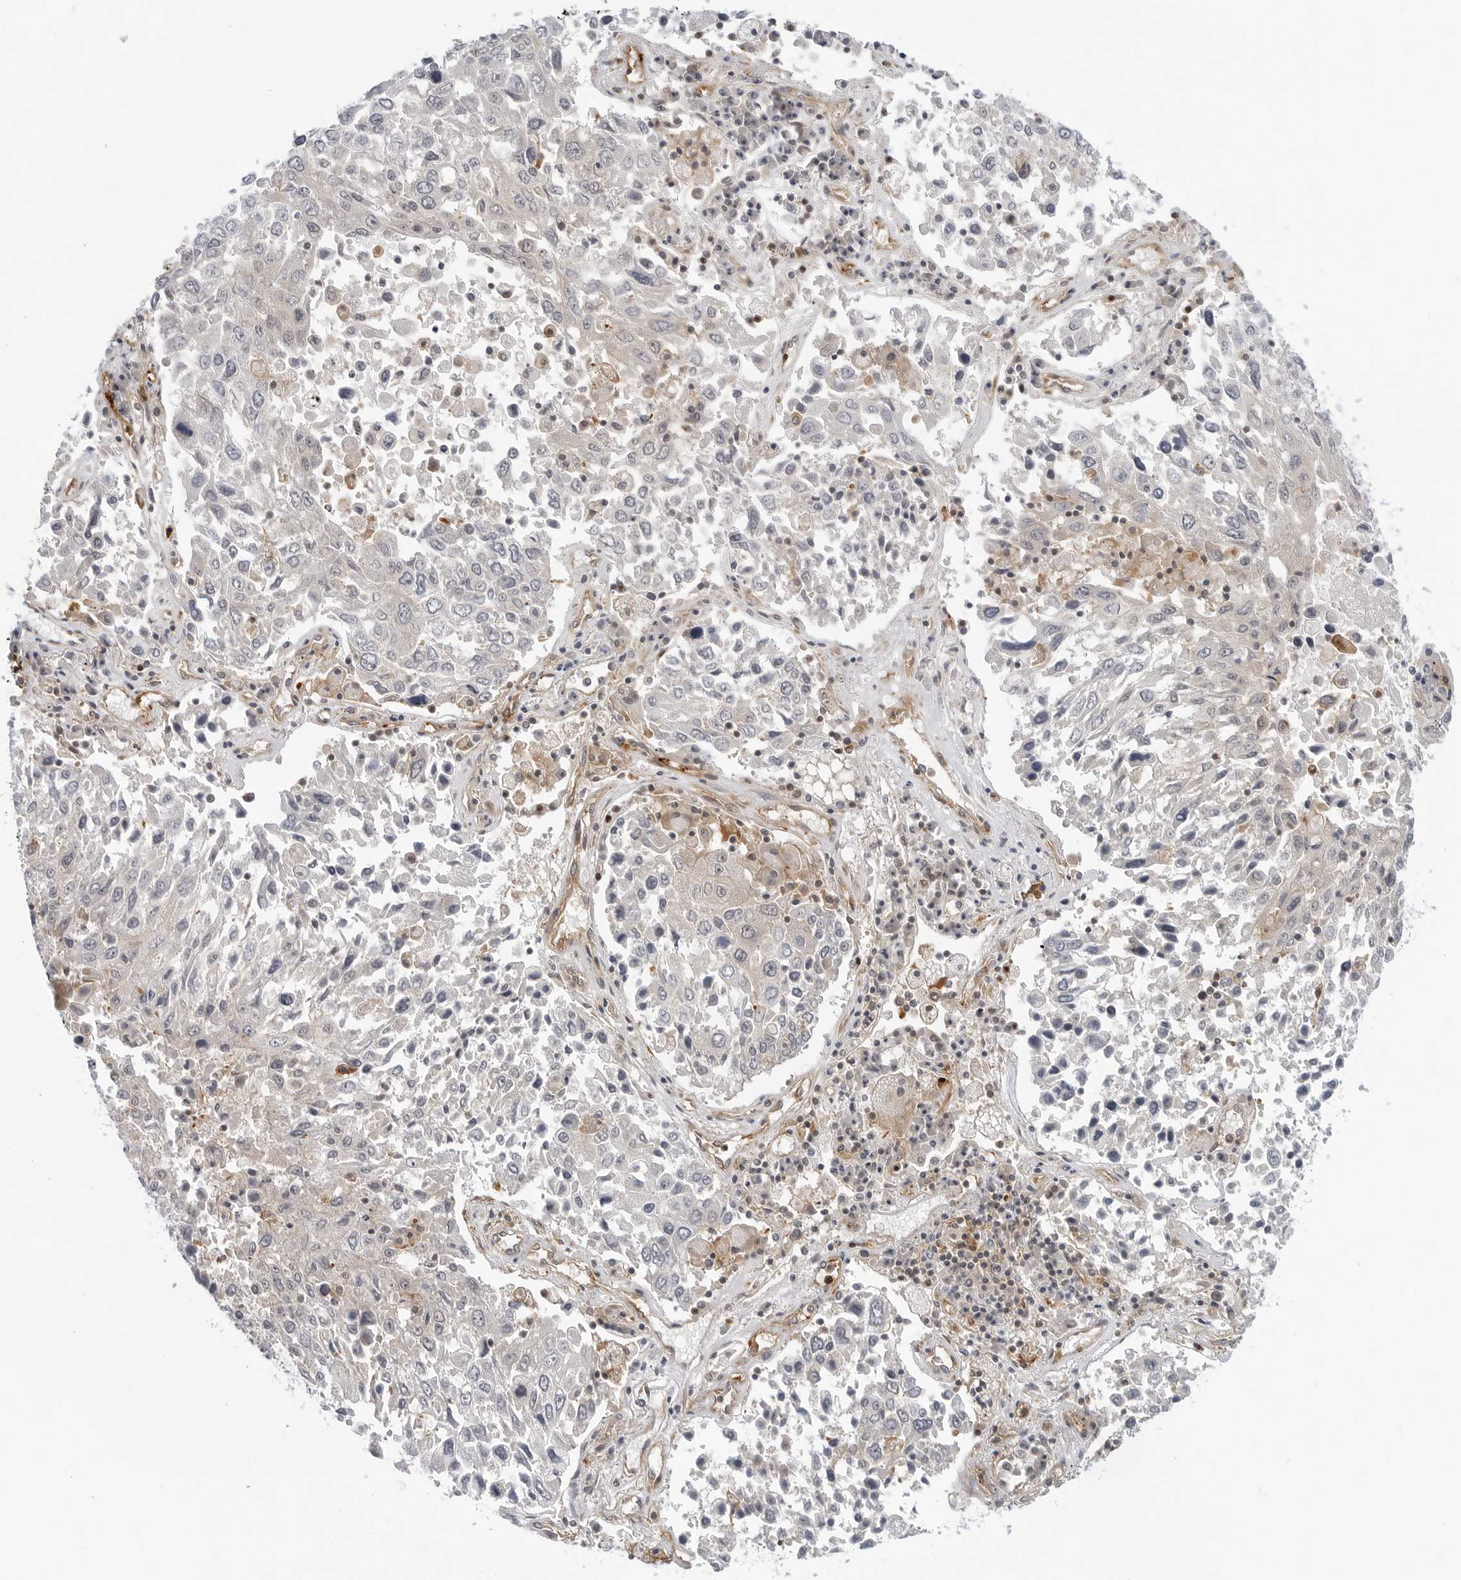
{"staining": {"intensity": "negative", "quantity": "none", "location": "none"}, "tissue": "lung cancer", "cell_type": "Tumor cells", "image_type": "cancer", "snomed": [{"axis": "morphology", "description": "Squamous cell carcinoma, NOS"}, {"axis": "topography", "description": "Lung"}], "caption": "This is an IHC image of lung squamous cell carcinoma. There is no positivity in tumor cells.", "gene": "STXBP3", "patient": {"sex": "male", "age": 65}}